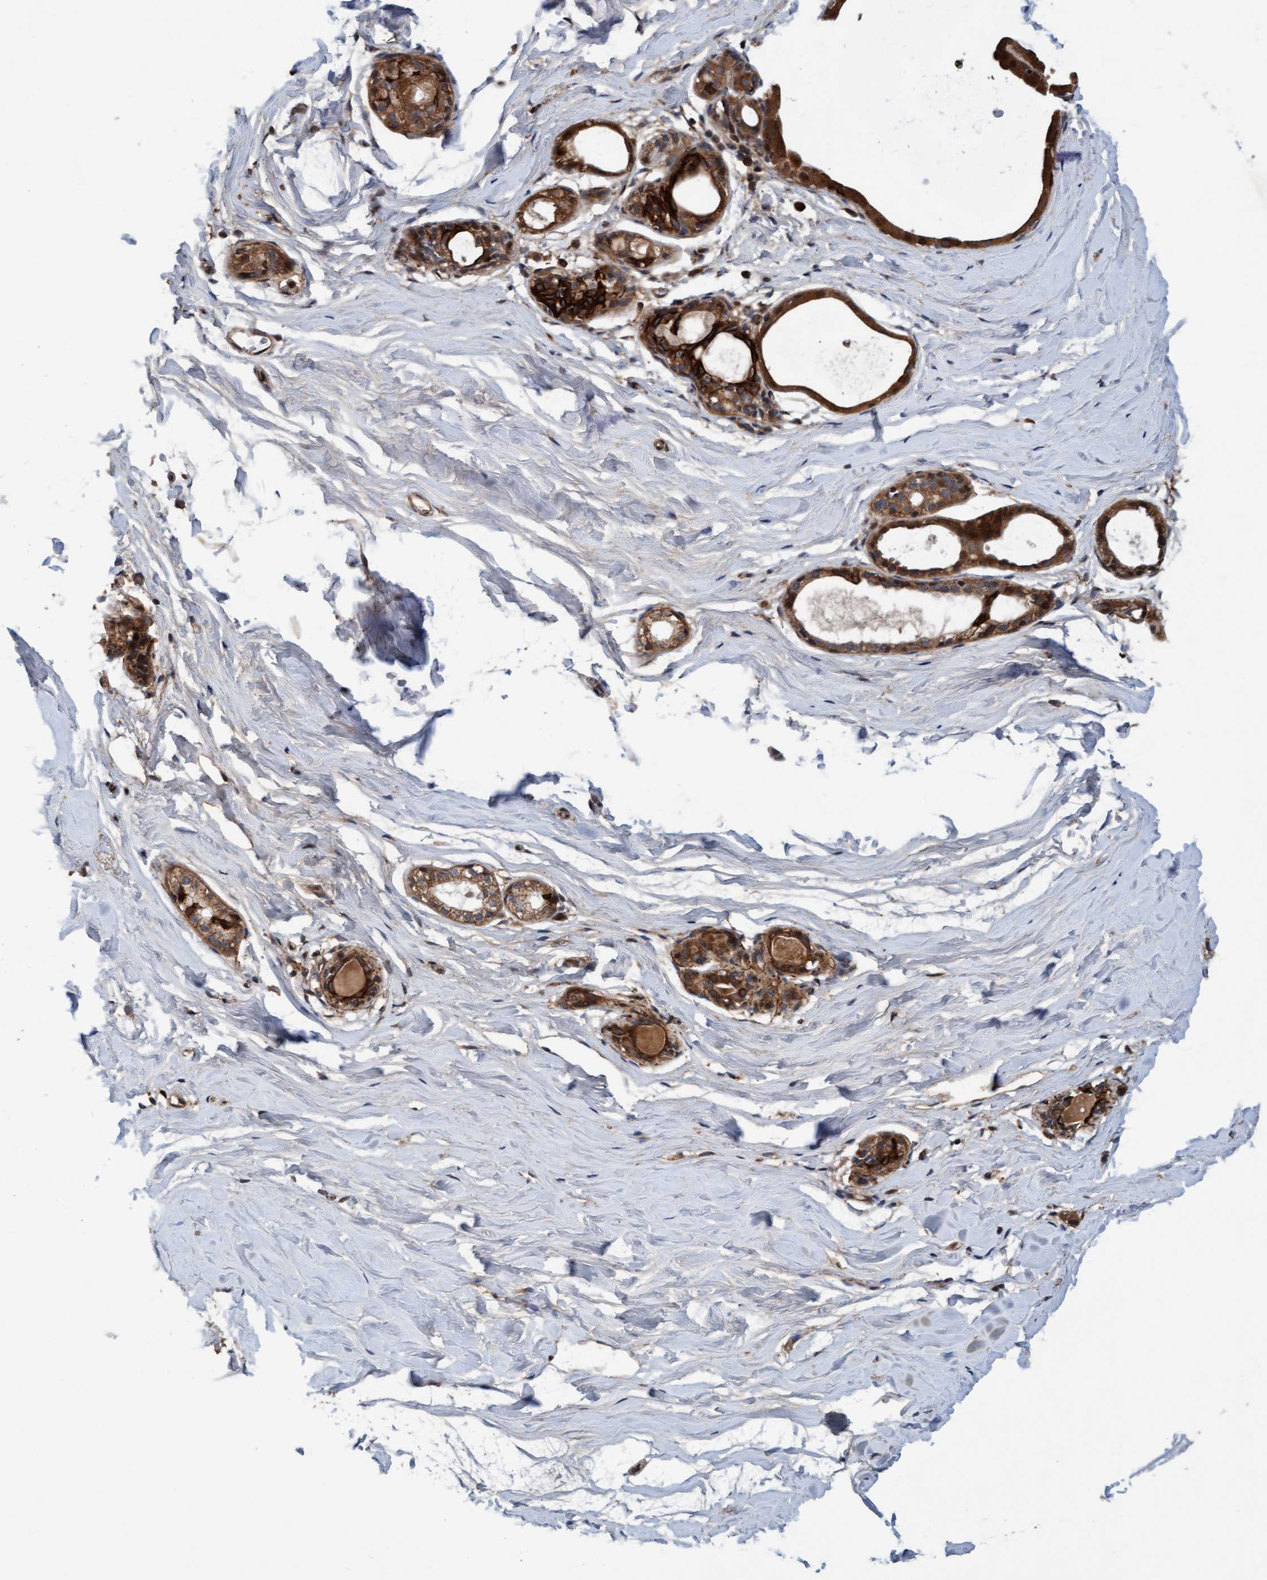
{"staining": {"intensity": "moderate", "quantity": ">75%", "location": "cytoplasmic/membranous"}, "tissue": "breast", "cell_type": "Glandular cells", "image_type": "normal", "snomed": [{"axis": "morphology", "description": "Normal tissue, NOS"}, {"axis": "topography", "description": "Breast"}], "caption": "Breast was stained to show a protein in brown. There is medium levels of moderate cytoplasmic/membranous expression in approximately >75% of glandular cells. Ihc stains the protein of interest in brown and the nuclei are stained blue.", "gene": "MLXIP", "patient": {"sex": "female", "age": 62}}